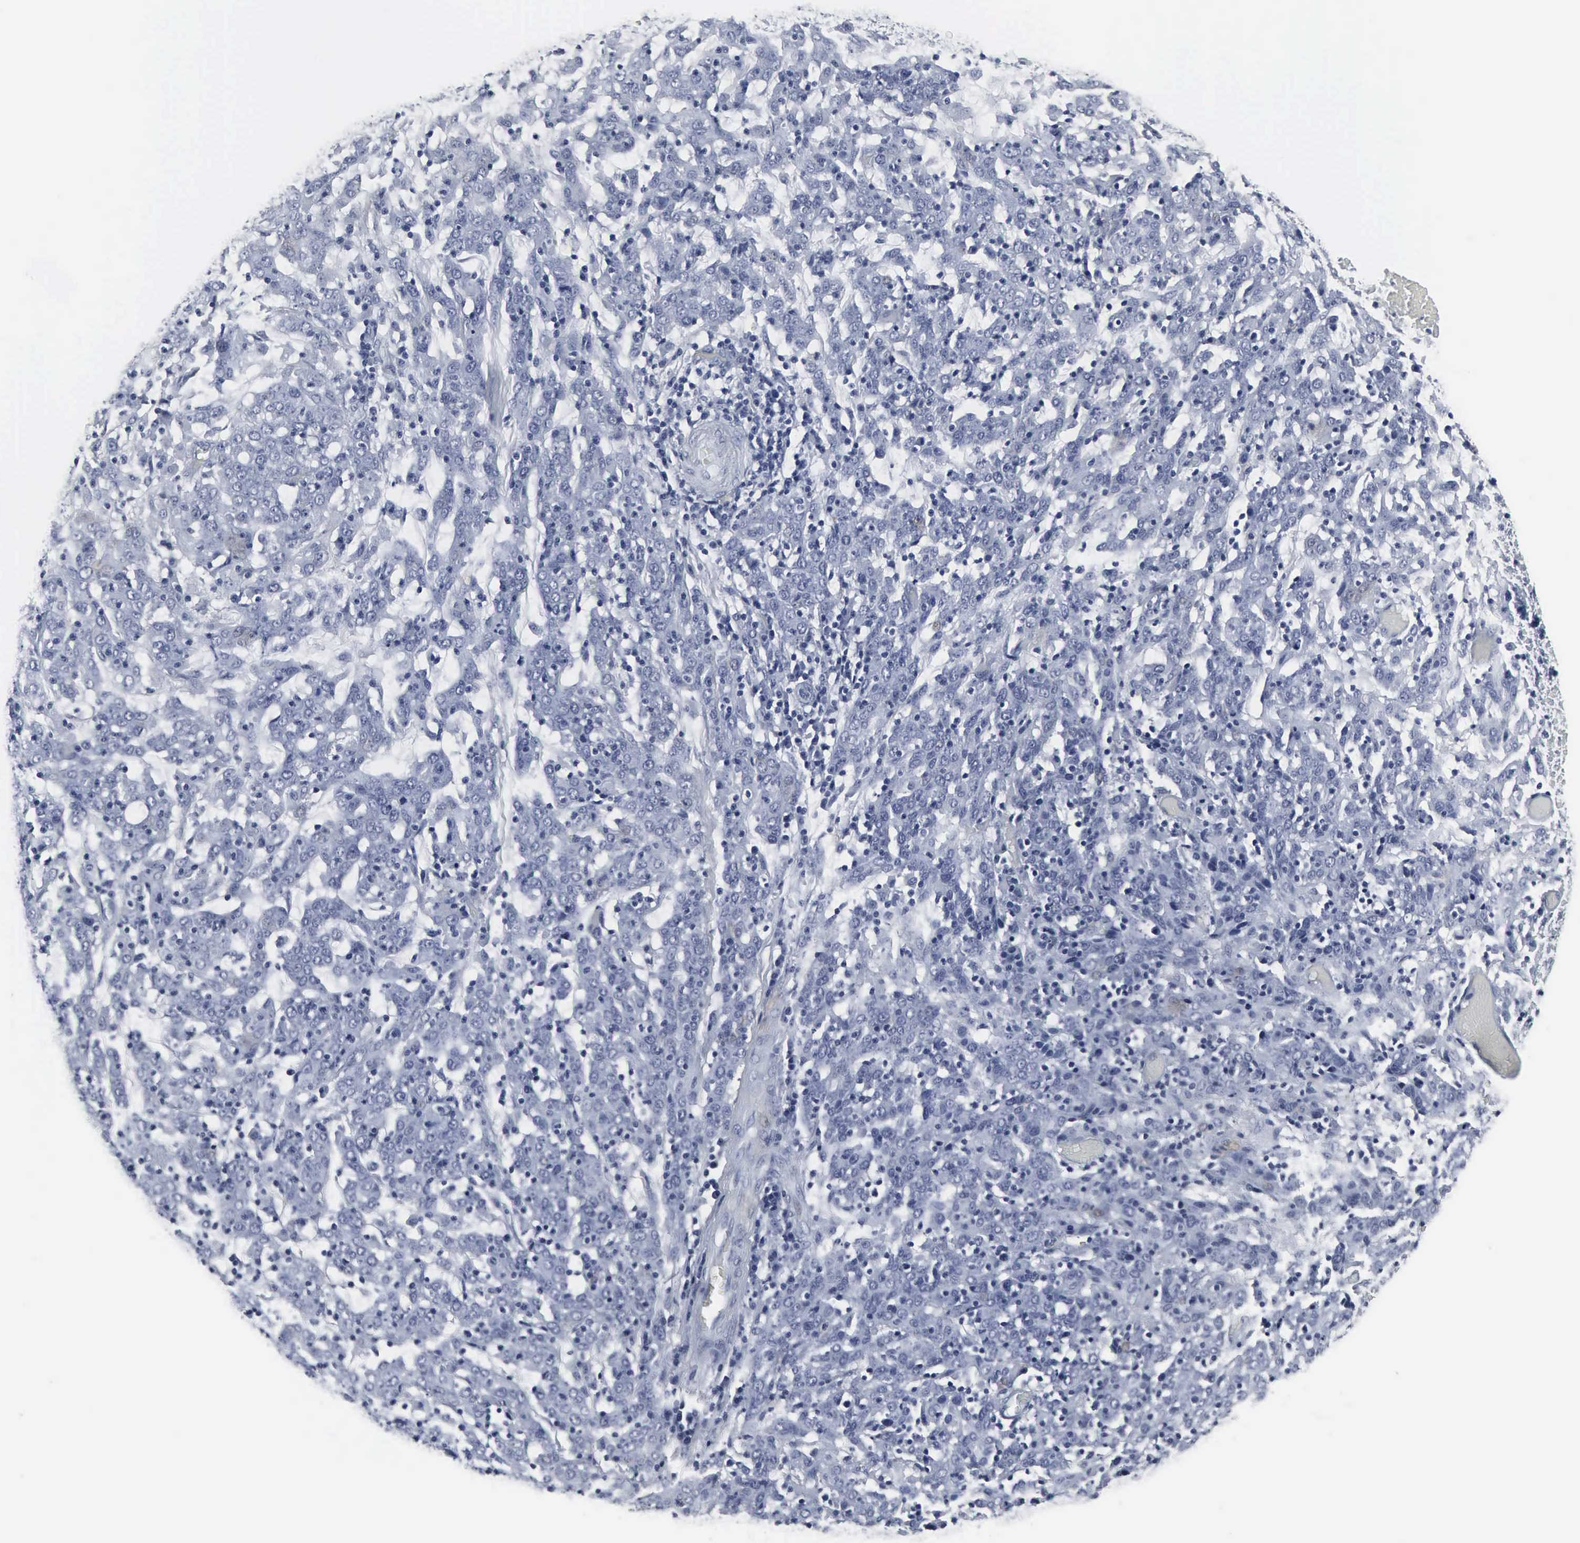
{"staining": {"intensity": "negative", "quantity": "none", "location": "none"}, "tissue": "cervical cancer", "cell_type": "Tumor cells", "image_type": "cancer", "snomed": [{"axis": "morphology", "description": "Normal tissue, NOS"}, {"axis": "morphology", "description": "Squamous cell carcinoma, NOS"}, {"axis": "topography", "description": "Cervix"}], "caption": "Tumor cells are negative for protein expression in human cervical cancer (squamous cell carcinoma).", "gene": "SNAP25", "patient": {"sex": "female", "age": 67}}